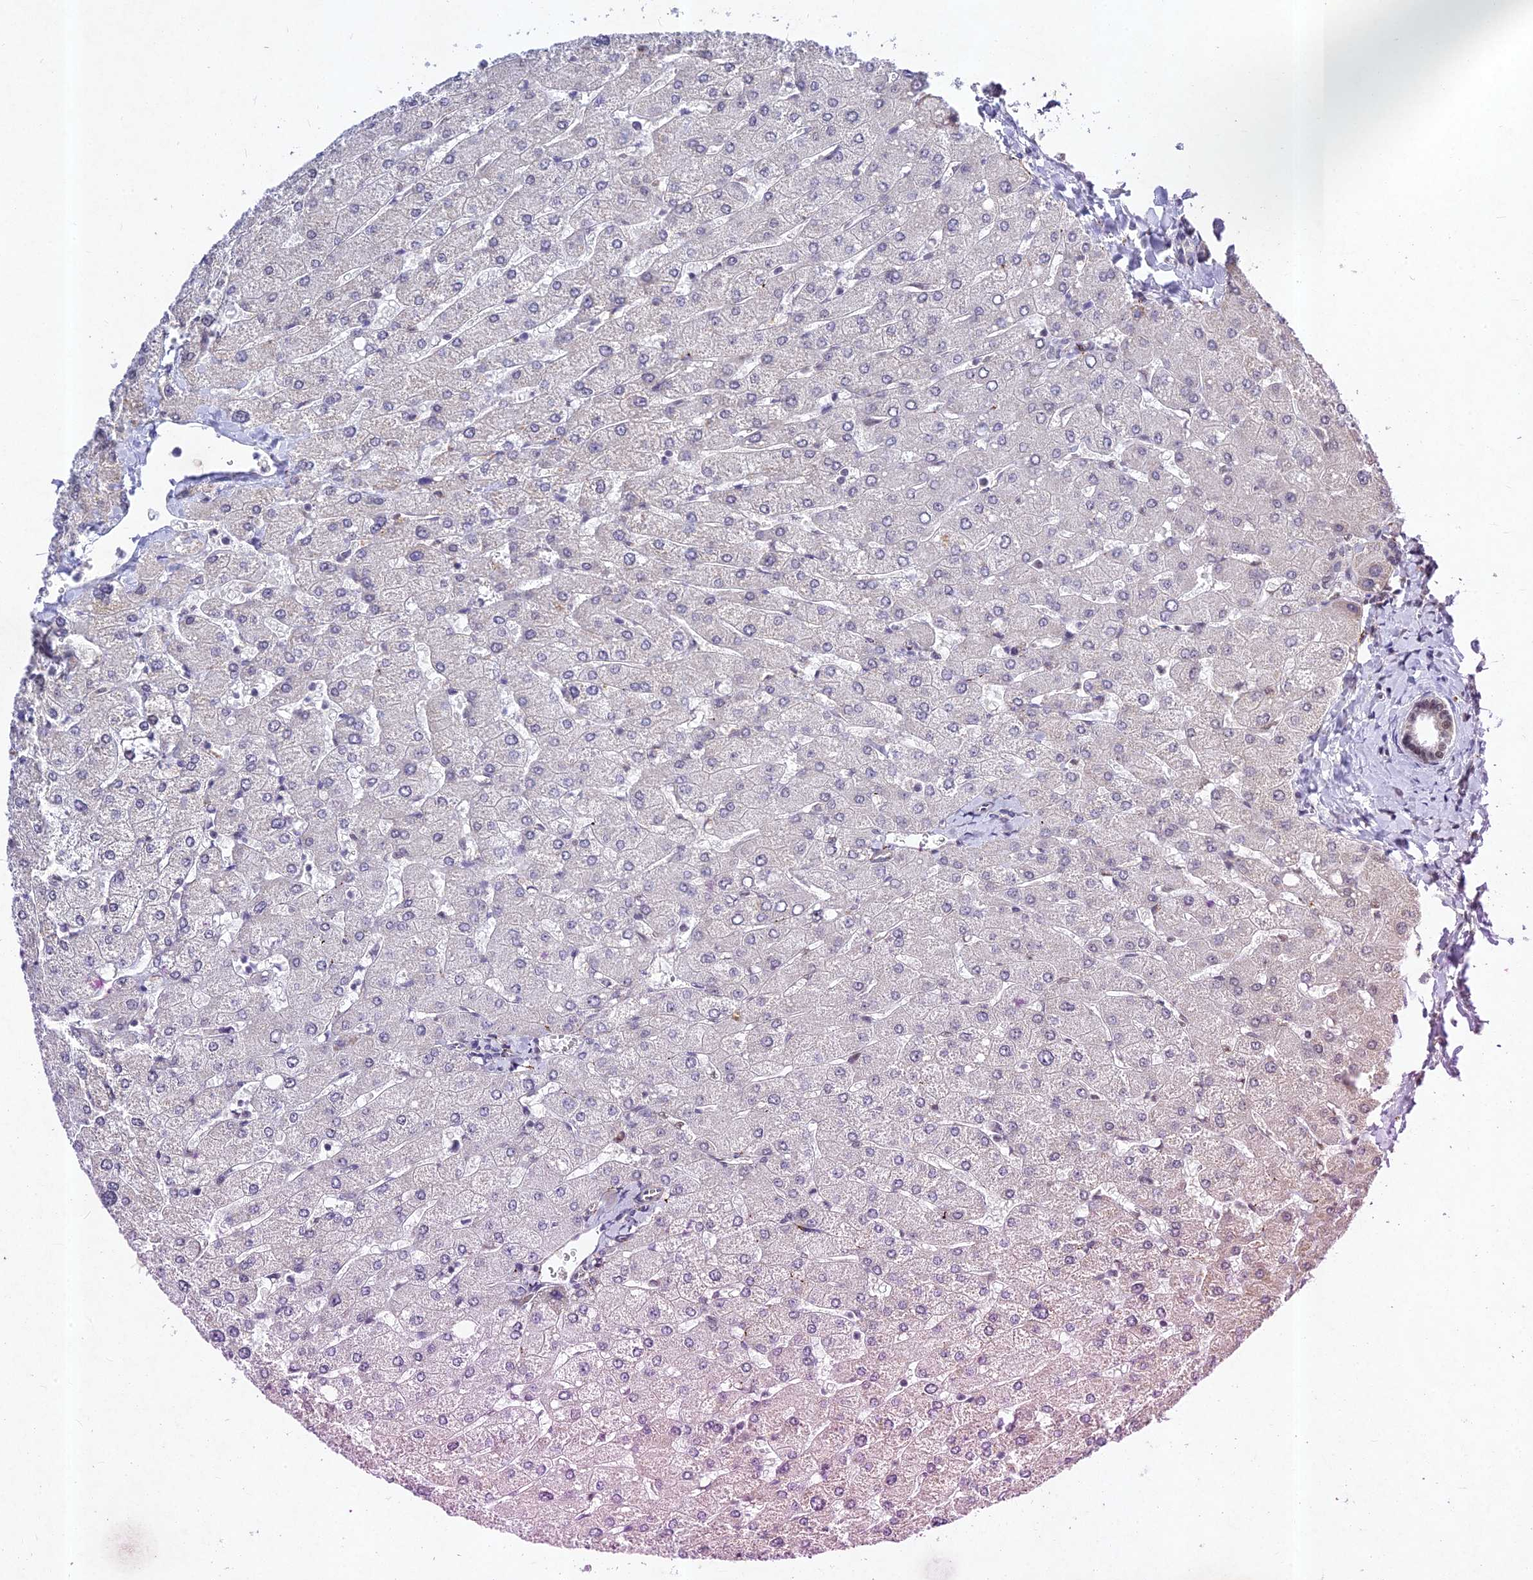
{"staining": {"intensity": "negative", "quantity": "none", "location": "none"}, "tissue": "liver", "cell_type": "Cholangiocytes", "image_type": "normal", "snomed": [{"axis": "morphology", "description": "Normal tissue, NOS"}, {"axis": "topography", "description": "Liver"}], "caption": "This is a histopathology image of immunohistochemistry staining of normal liver, which shows no expression in cholangiocytes.", "gene": "RAVER1", "patient": {"sex": "male", "age": 55}}